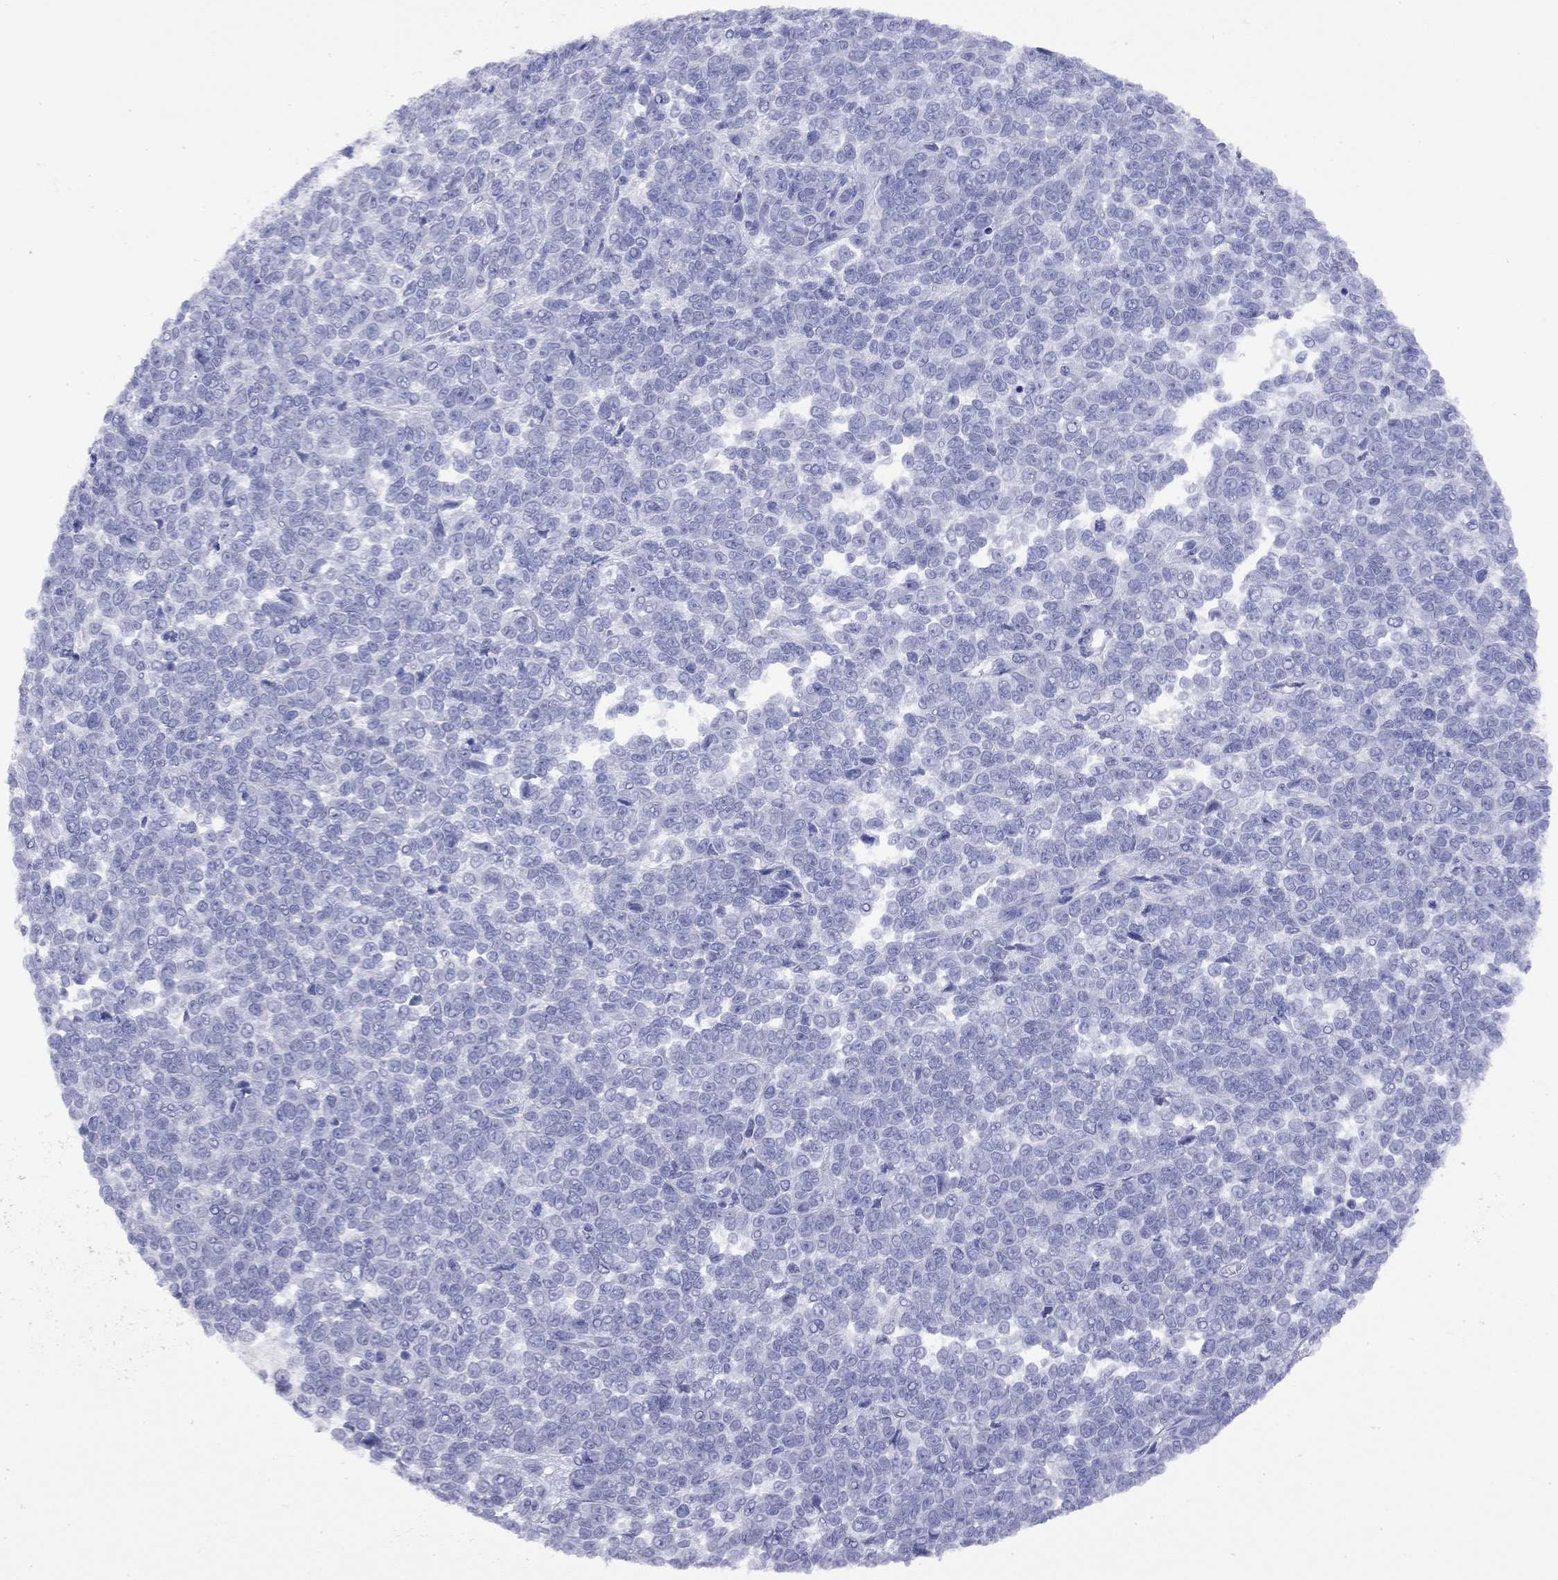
{"staining": {"intensity": "negative", "quantity": "none", "location": "none"}, "tissue": "melanoma", "cell_type": "Tumor cells", "image_type": "cancer", "snomed": [{"axis": "morphology", "description": "Malignant melanoma, NOS"}, {"axis": "topography", "description": "Skin"}], "caption": "DAB (3,3'-diaminobenzidine) immunohistochemical staining of malignant melanoma demonstrates no significant staining in tumor cells.", "gene": "FIGLA", "patient": {"sex": "female", "age": 95}}